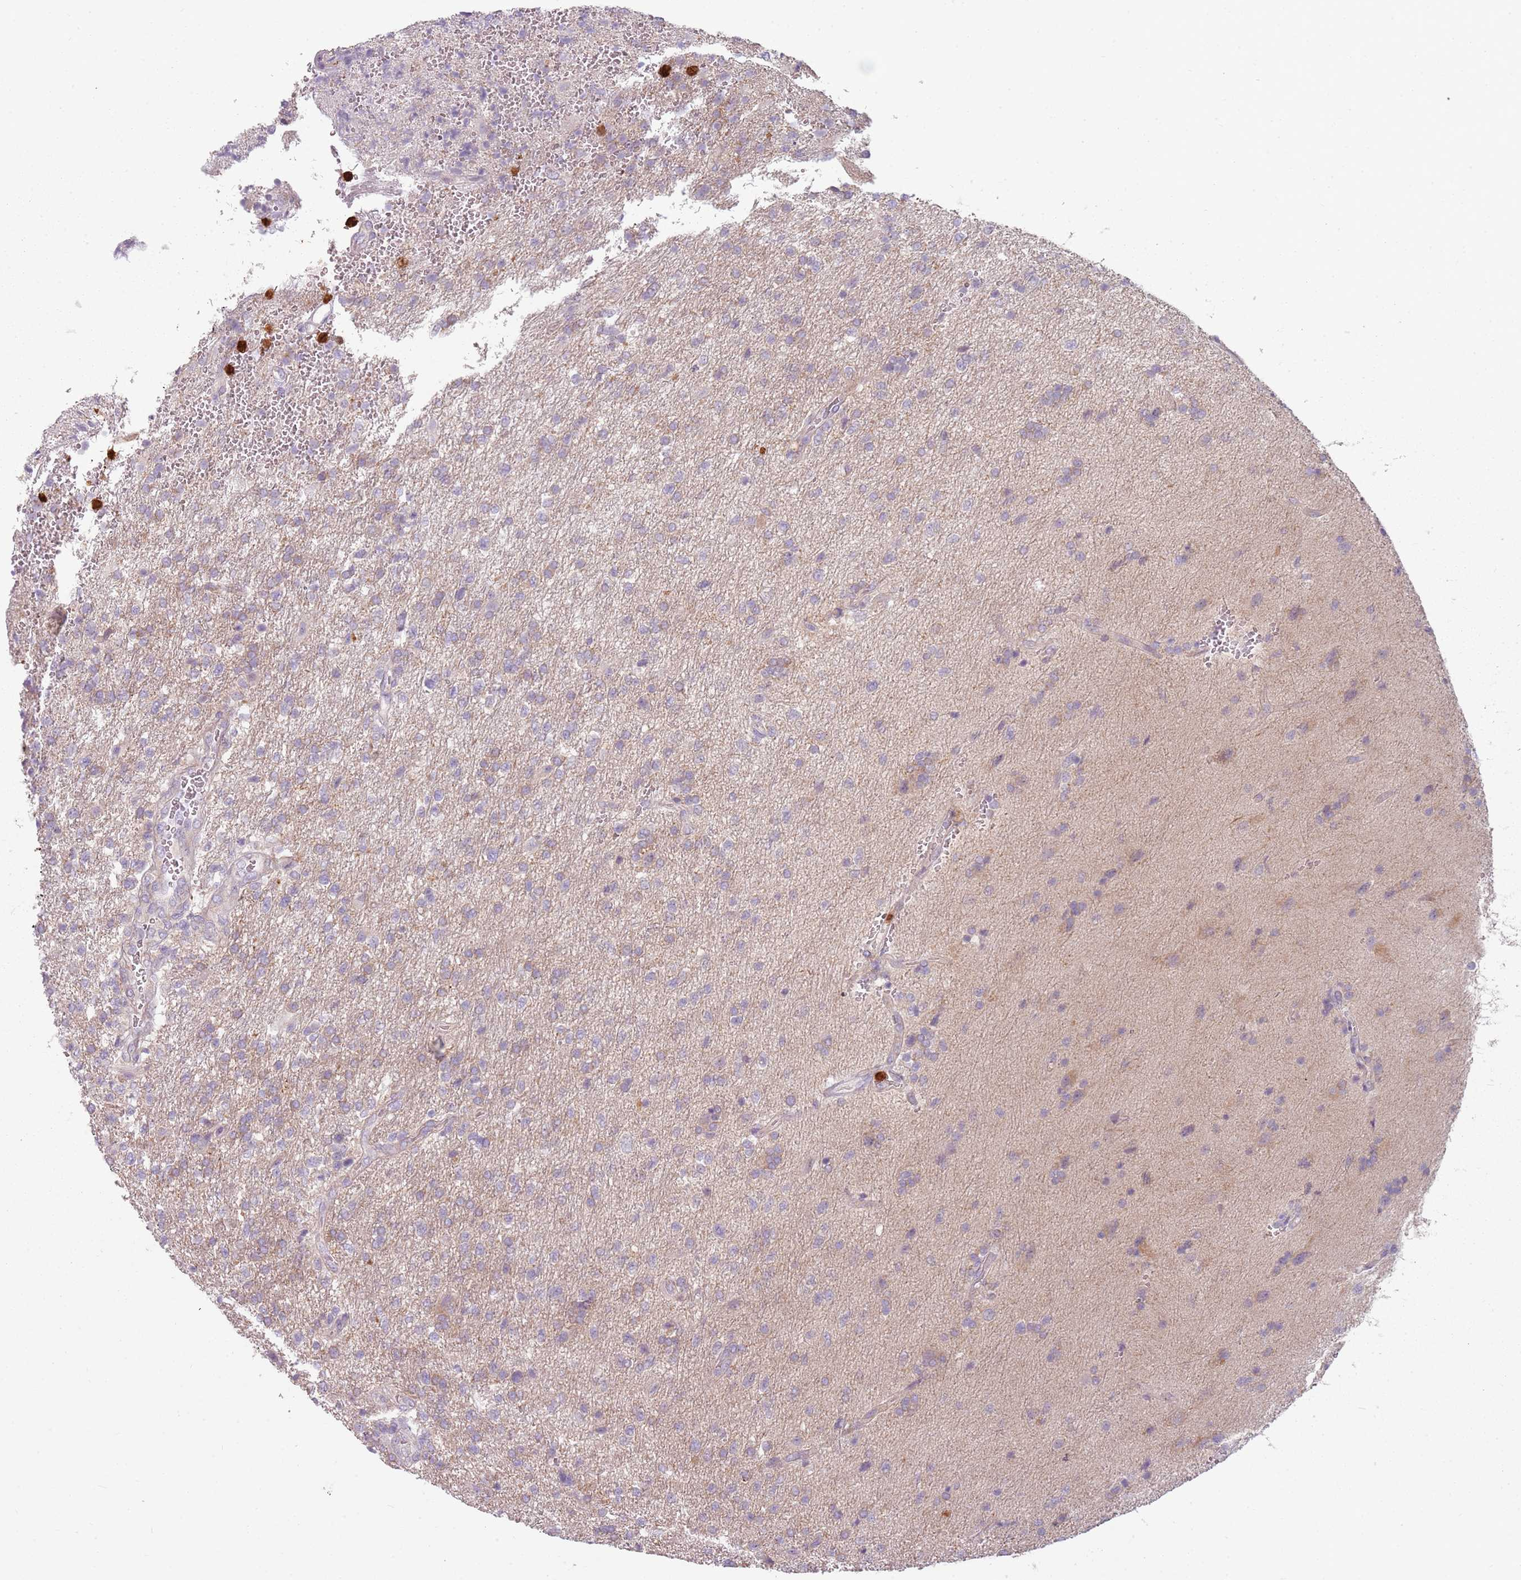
{"staining": {"intensity": "negative", "quantity": "none", "location": "none"}, "tissue": "glioma", "cell_type": "Tumor cells", "image_type": "cancer", "snomed": [{"axis": "morphology", "description": "Glioma, malignant, High grade"}, {"axis": "topography", "description": "Brain"}], "caption": "This micrograph is of malignant high-grade glioma stained with IHC to label a protein in brown with the nuclei are counter-stained blue. There is no expression in tumor cells.", "gene": "SPAG4", "patient": {"sex": "male", "age": 56}}